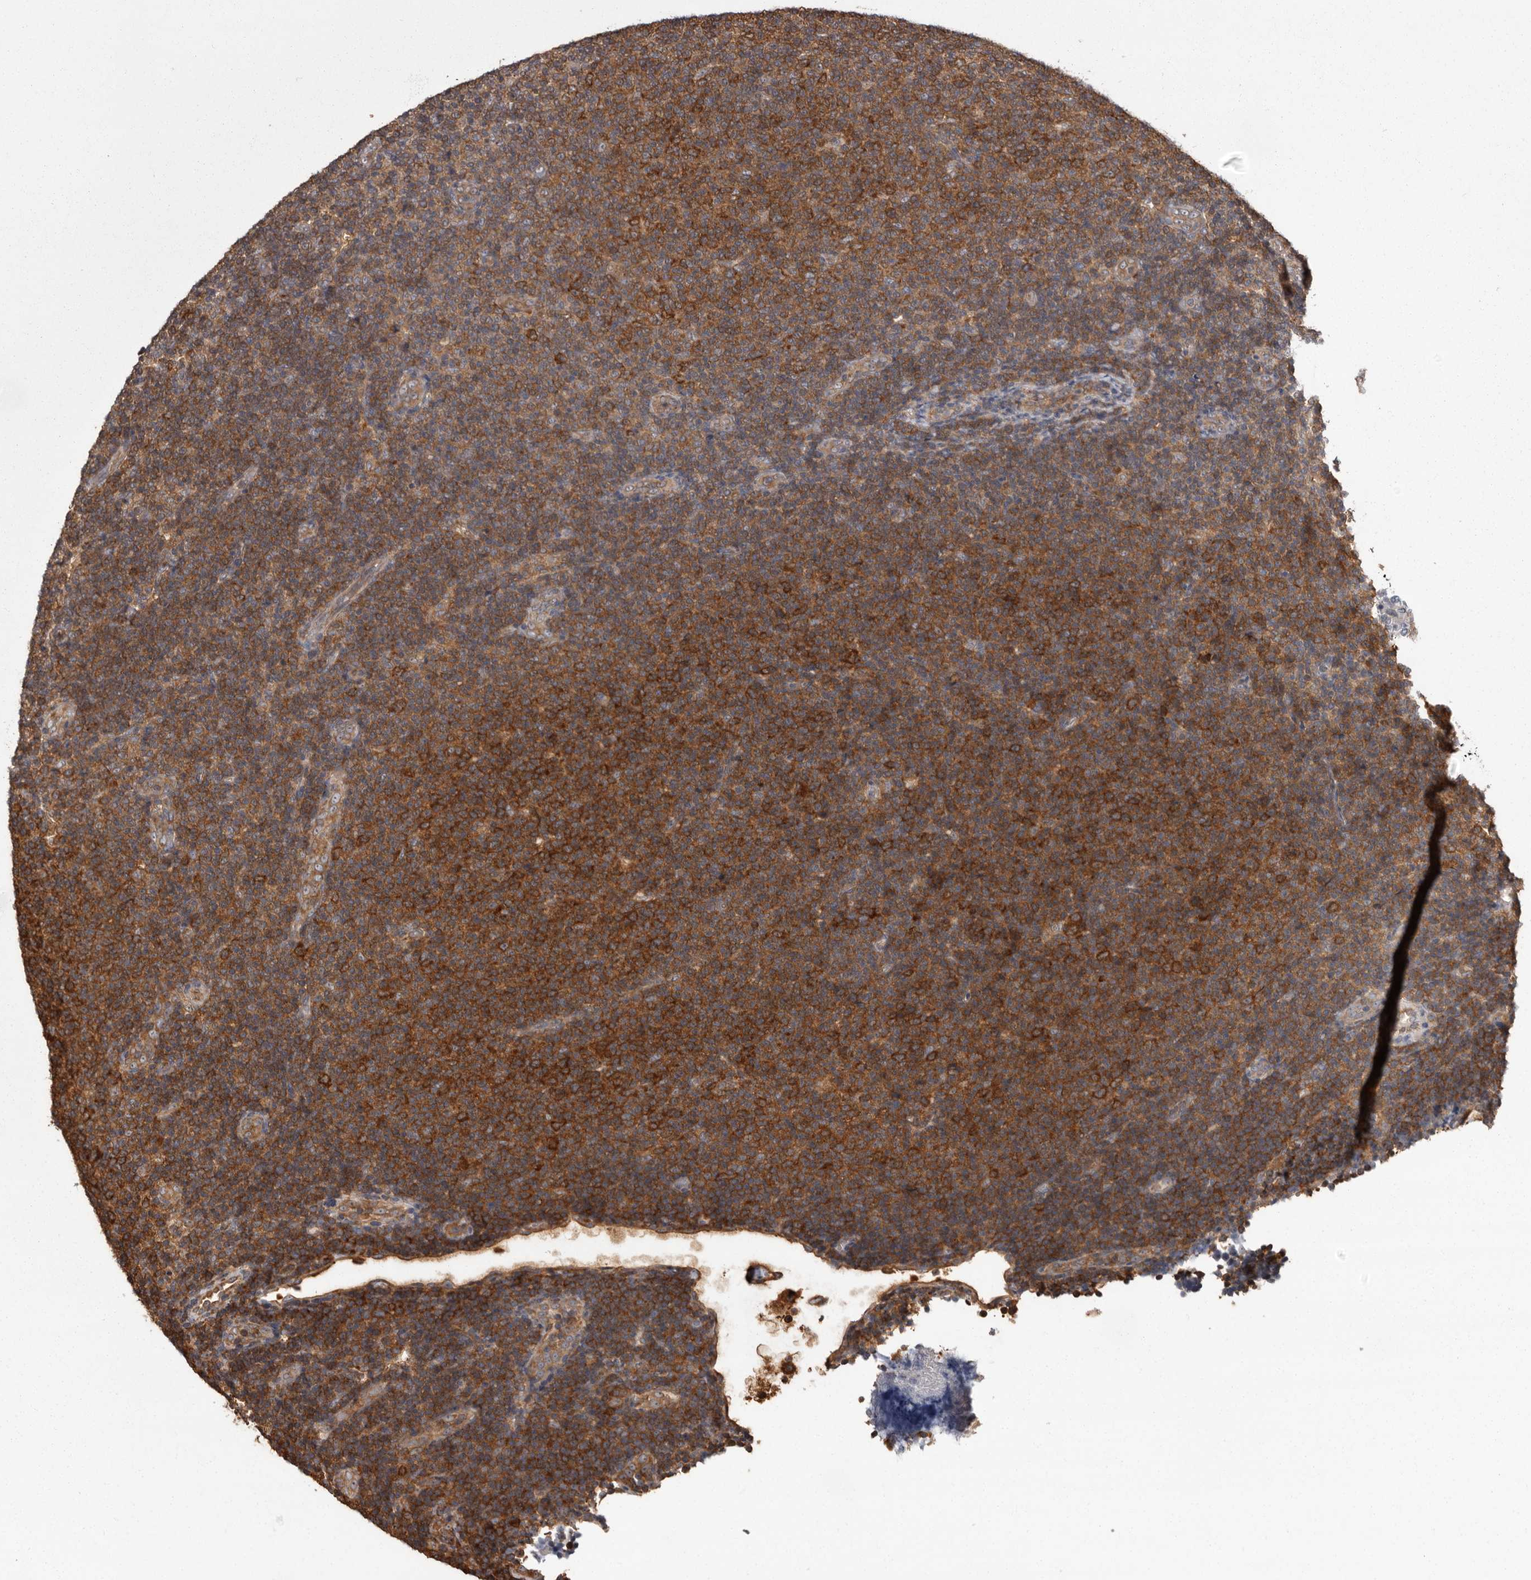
{"staining": {"intensity": "strong", "quantity": ">75%", "location": "cytoplasmic/membranous"}, "tissue": "lymphoma", "cell_type": "Tumor cells", "image_type": "cancer", "snomed": [{"axis": "morphology", "description": "Malignant lymphoma, non-Hodgkin's type, Low grade"}, {"axis": "topography", "description": "Lymph node"}], "caption": "Tumor cells demonstrate strong cytoplasmic/membranous positivity in about >75% of cells in malignant lymphoma, non-Hodgkin's type (low-grade). Nuclei are stained in blue.", "gene": "DARS1", "patient": {"sex": "male", "age": 66}}